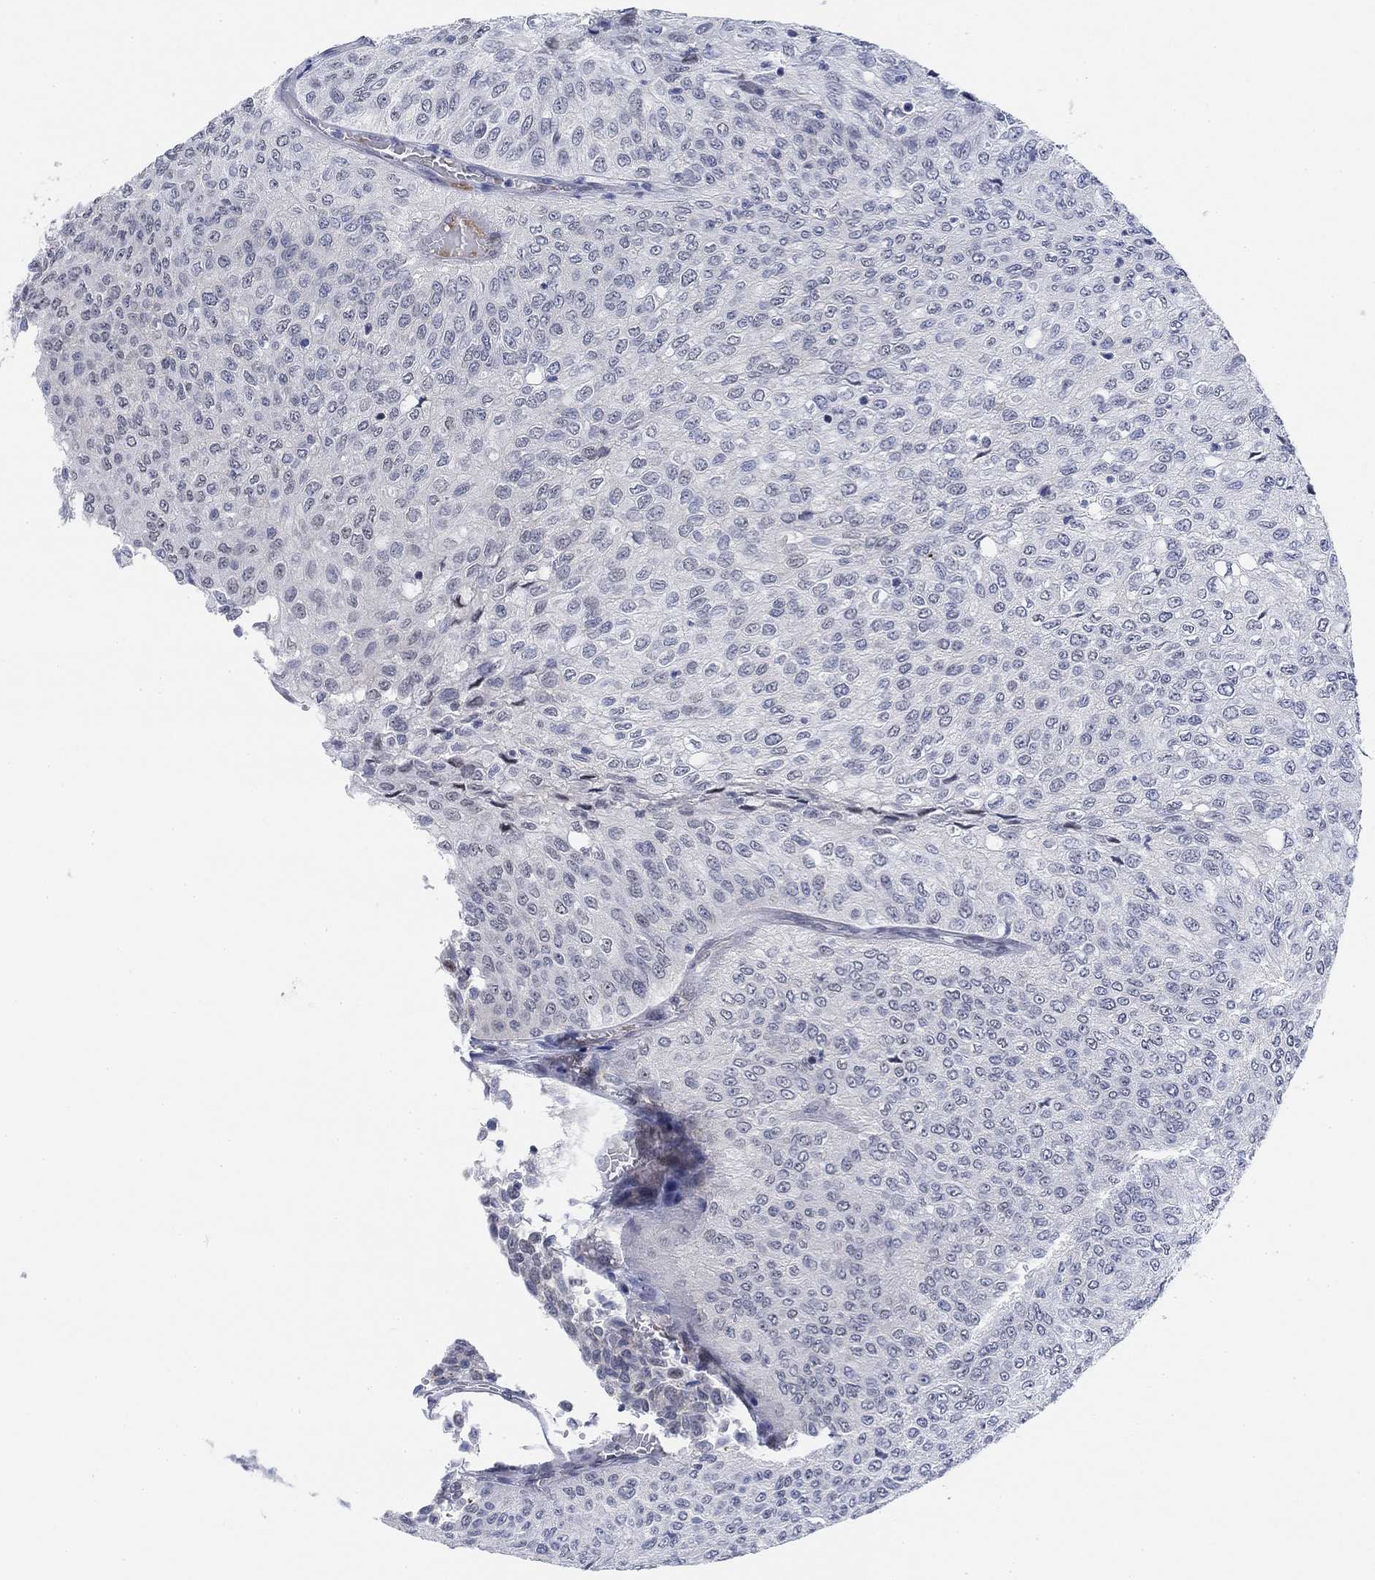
{"staining": {"intensity": "negative", "quantity": "none", "location": "none"}, "tissue": "urothelial cancer", "cell_type": "Tumor cells", "image_type": "cancer", "snomed": [{"axis": "morphology", "description": "Urothelial carcinoma, Low grade"}, {"axis": "topography", "description": "Urinary bladder"}], "caption": "Protein analysis of urothelial cancer demonstrates no significant expression in tumor cells.", "gene": "PAX6", "patient": {"sex": "male", "age": 78}}